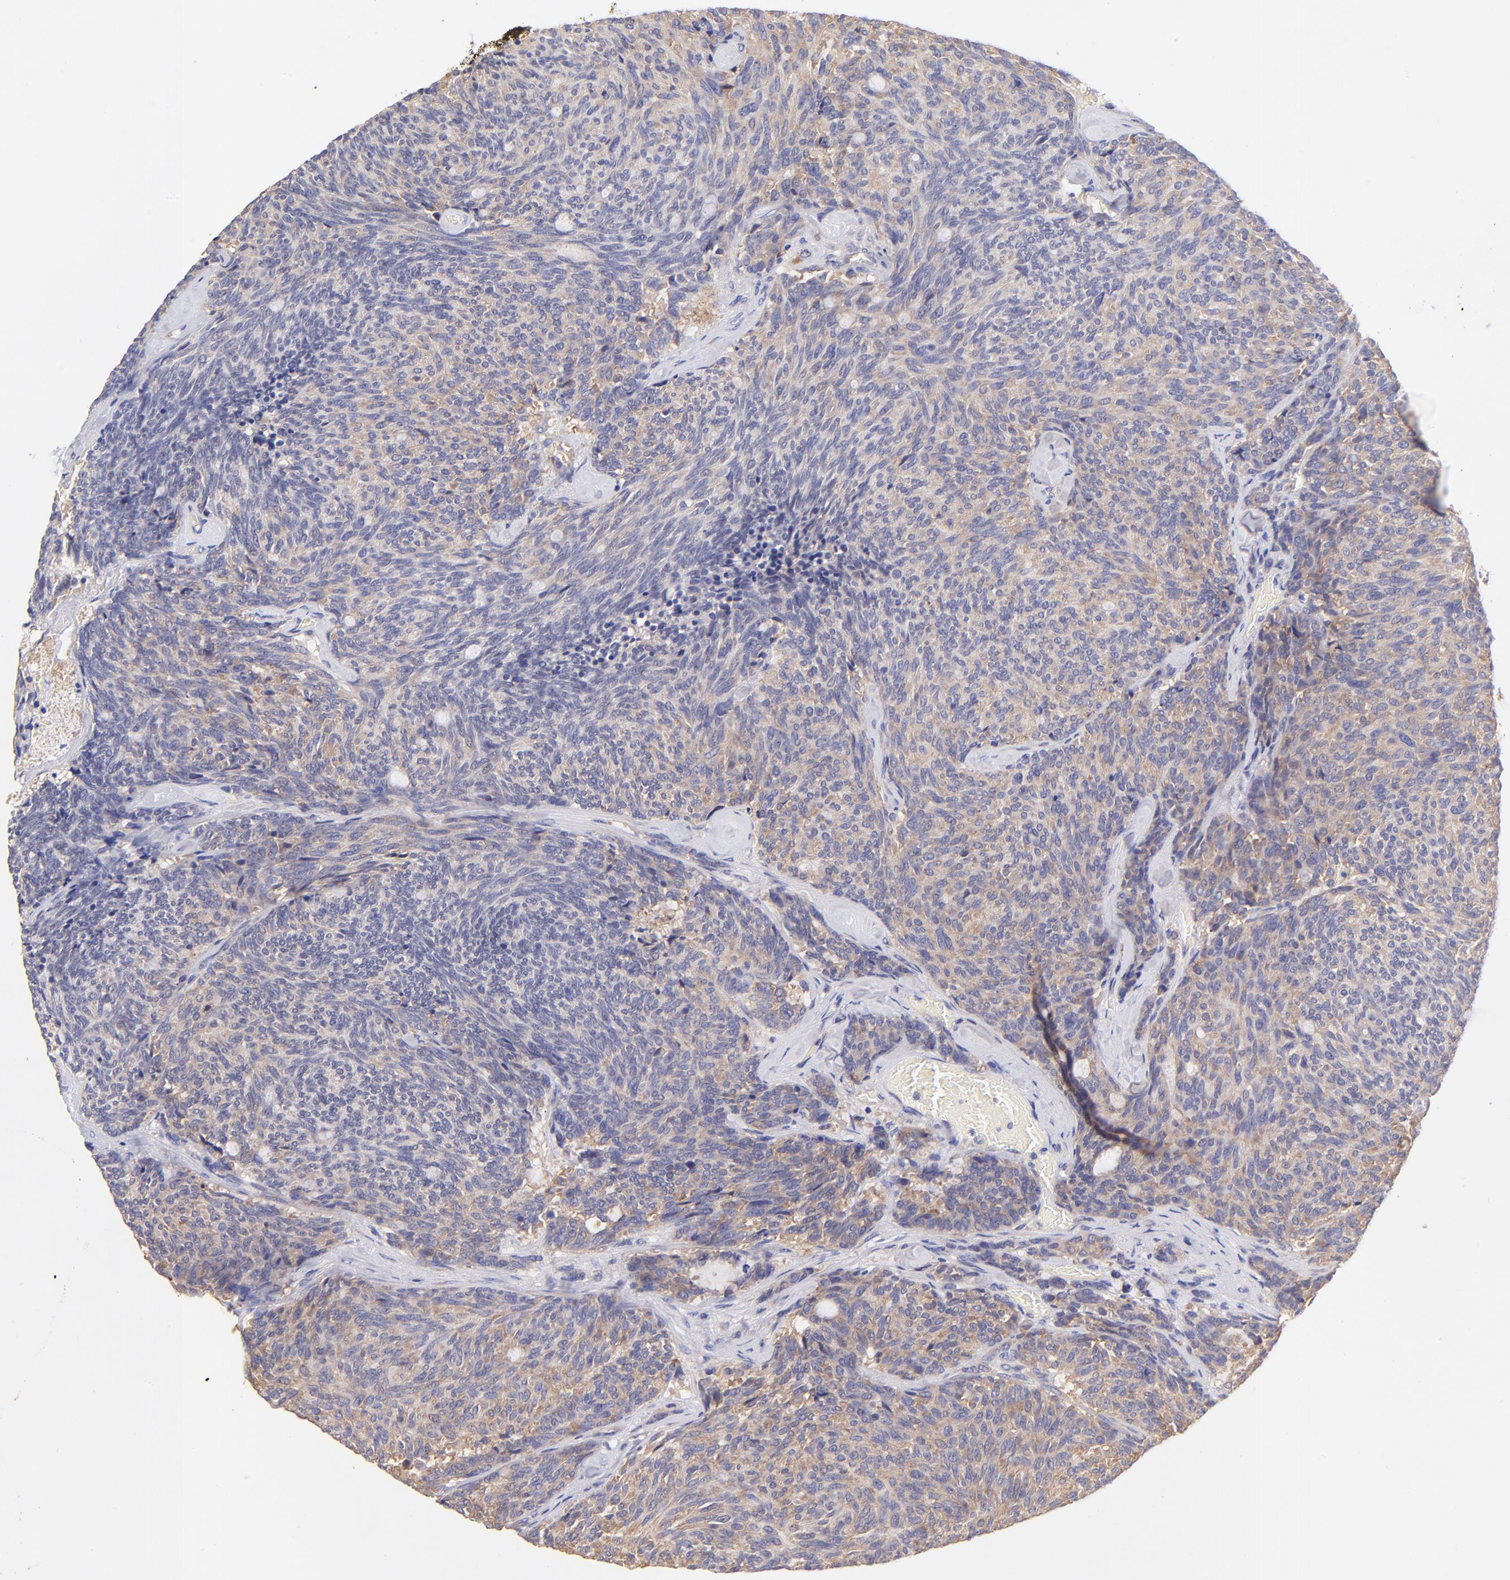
{"staining": {"intensity": "moderate", "quantity": ">75%", "location": "cytoplasmic/membranous"}, "tissue": "carcinoid", "cell_type": "Tumor cells", "image_type": "cancer", "snomed": [{"axis": "morphology", "description": "Carcinoid, malignant, NOS"}, {"axis": "topography", "description": "Pancreas"}], "caption": "Immunohistochemical staining of carcinoid (malignant) reveals medium levels of moderate cytoplasmic/membranous protein staining in about >75% of tumor cells.", "gene": "RPL11", "patient": {"sex": "female", "age": 54}}